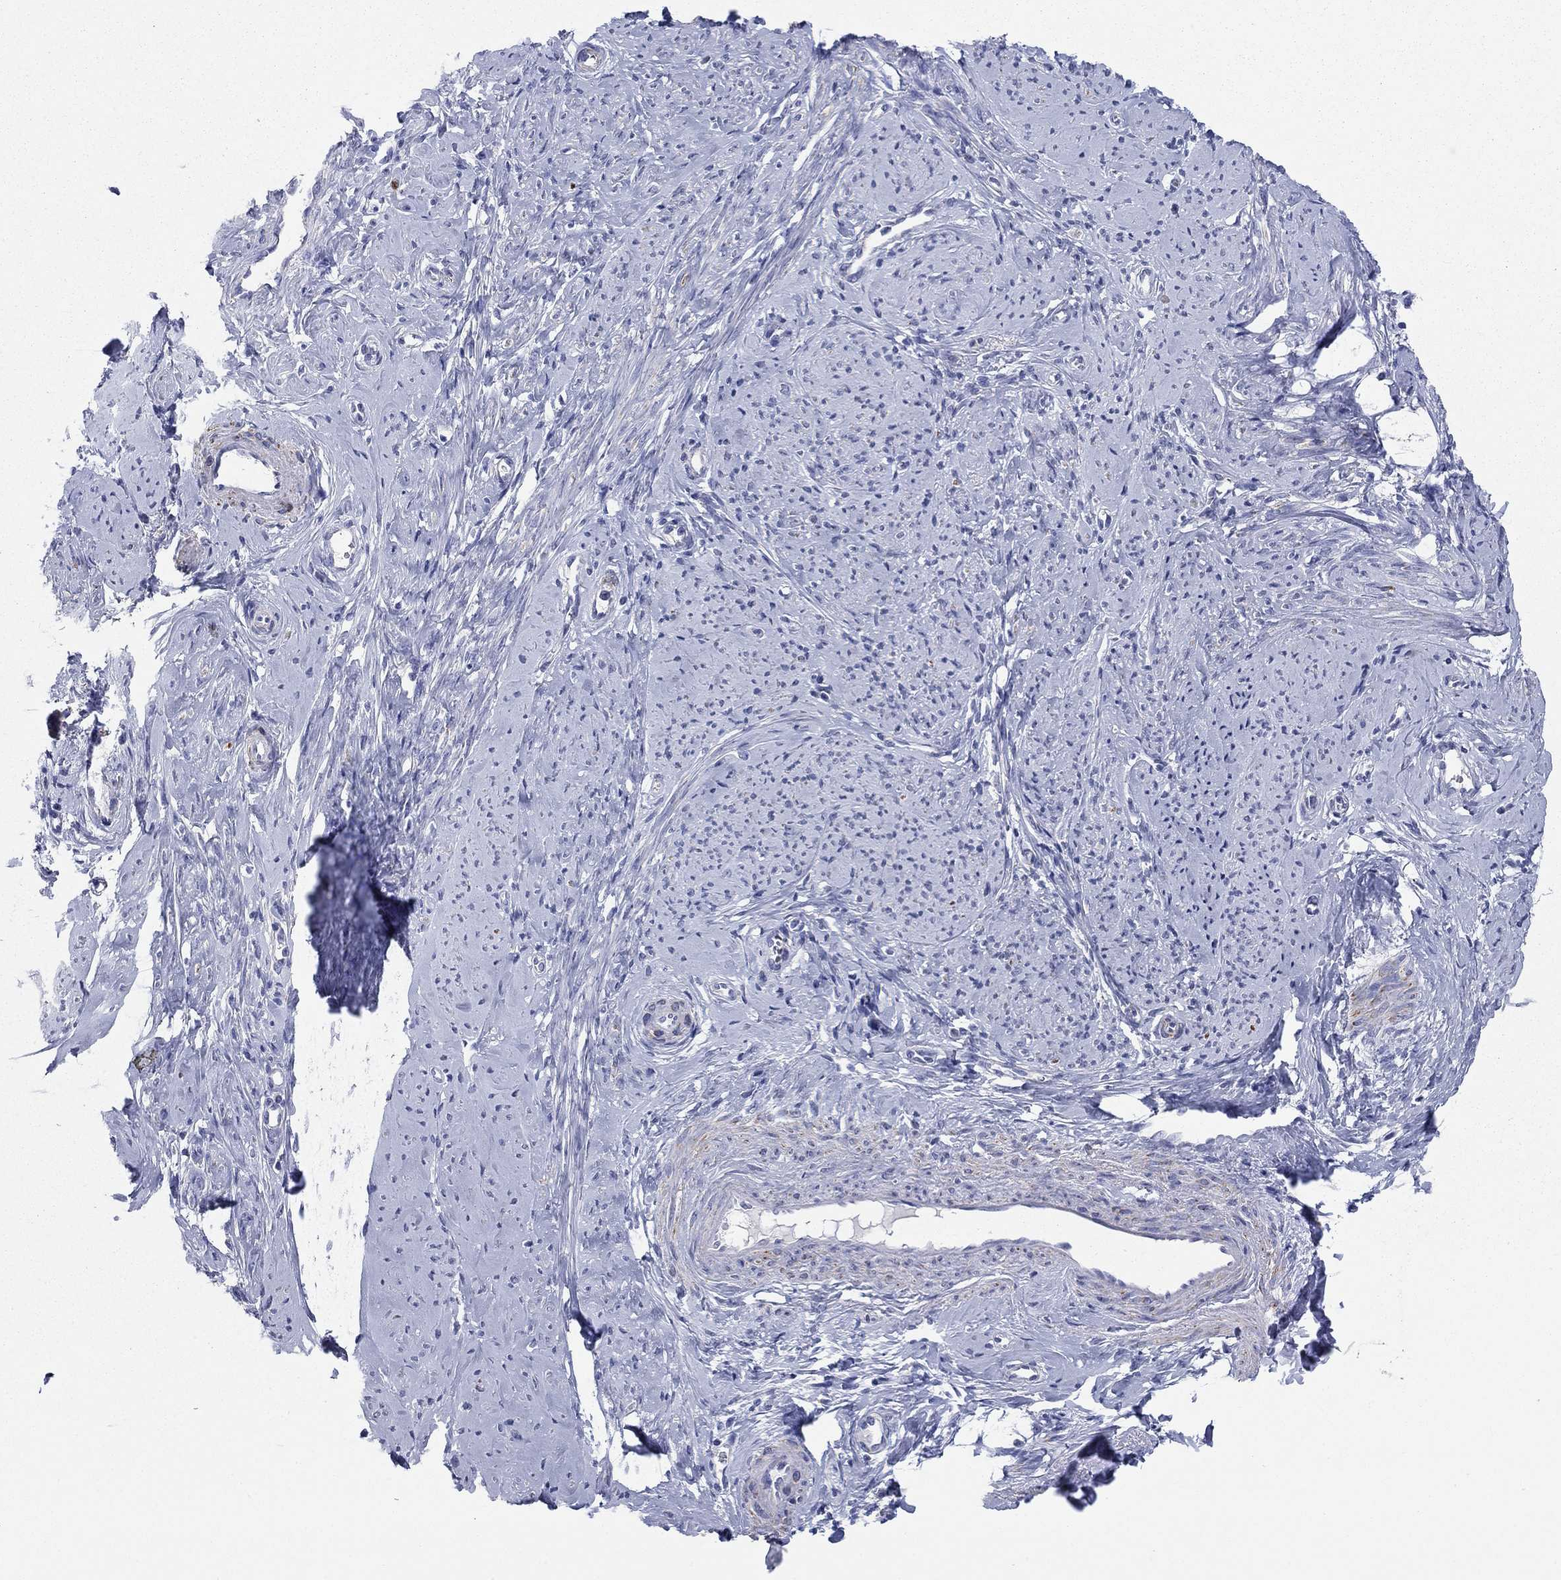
{"staining": {"intensity": "strong", "quantity": "<25%", "location": "cytoplasmic/membranous"}, "tissue": "smooth muscle", "cell_type": "Smooth muscle cells", "image_type": "normal", "snomed": [{"axis": "morphology", "description": "Normal tissue, NOS"}, {"axis": "topography", "description": "Smooth muscle"}], "caption": "Protein staining by IHC demonstrates strong cytoplasmic/membranous positivity in approximately <25% of smooth muscle cells in normal smooth muscle.", "gene": "MGST3", "patient": {"sex": "female", "age": 48}}